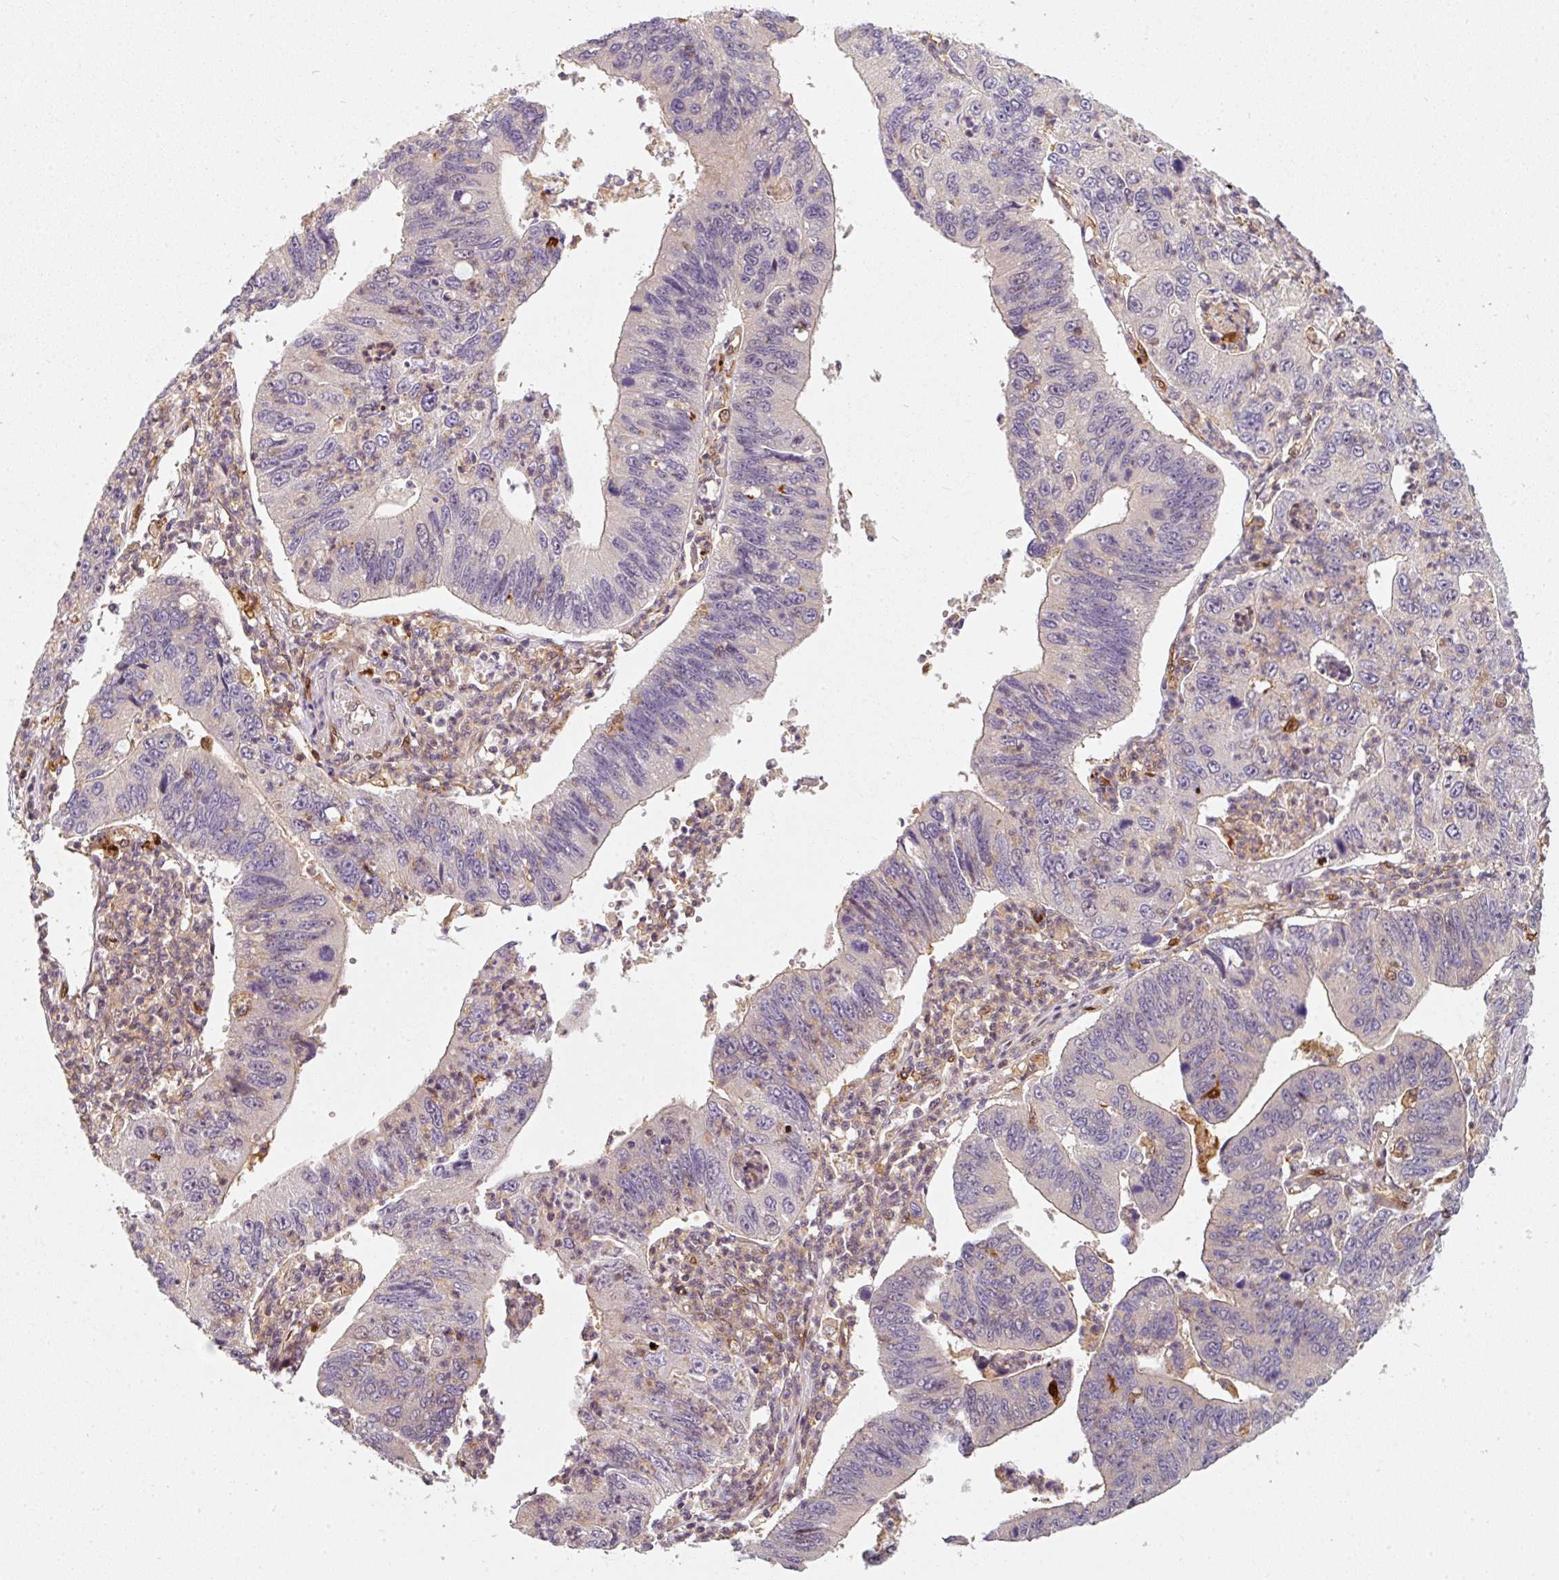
{"staining": {"intensity": "weak", "quantity": "25%-75%", "location": "cytoplasmic/membranous"}, "tissue": "stomach cancer", "cell_type": "Tumor cells", "image_type": "cancer", "snomed": [{"axis": "morphology", "description": "Adenocarcinoma, NOS"}, {"axis": "topography", "description": "Stomach"}], "caption": "A brown stain shows weak cytoplasmic/membranous positivity of a protein in human adenocarcinoma (stomach) tumor cells.", "gene": "IQGAP2", "patient": {"sex": "male", "age": 59}}